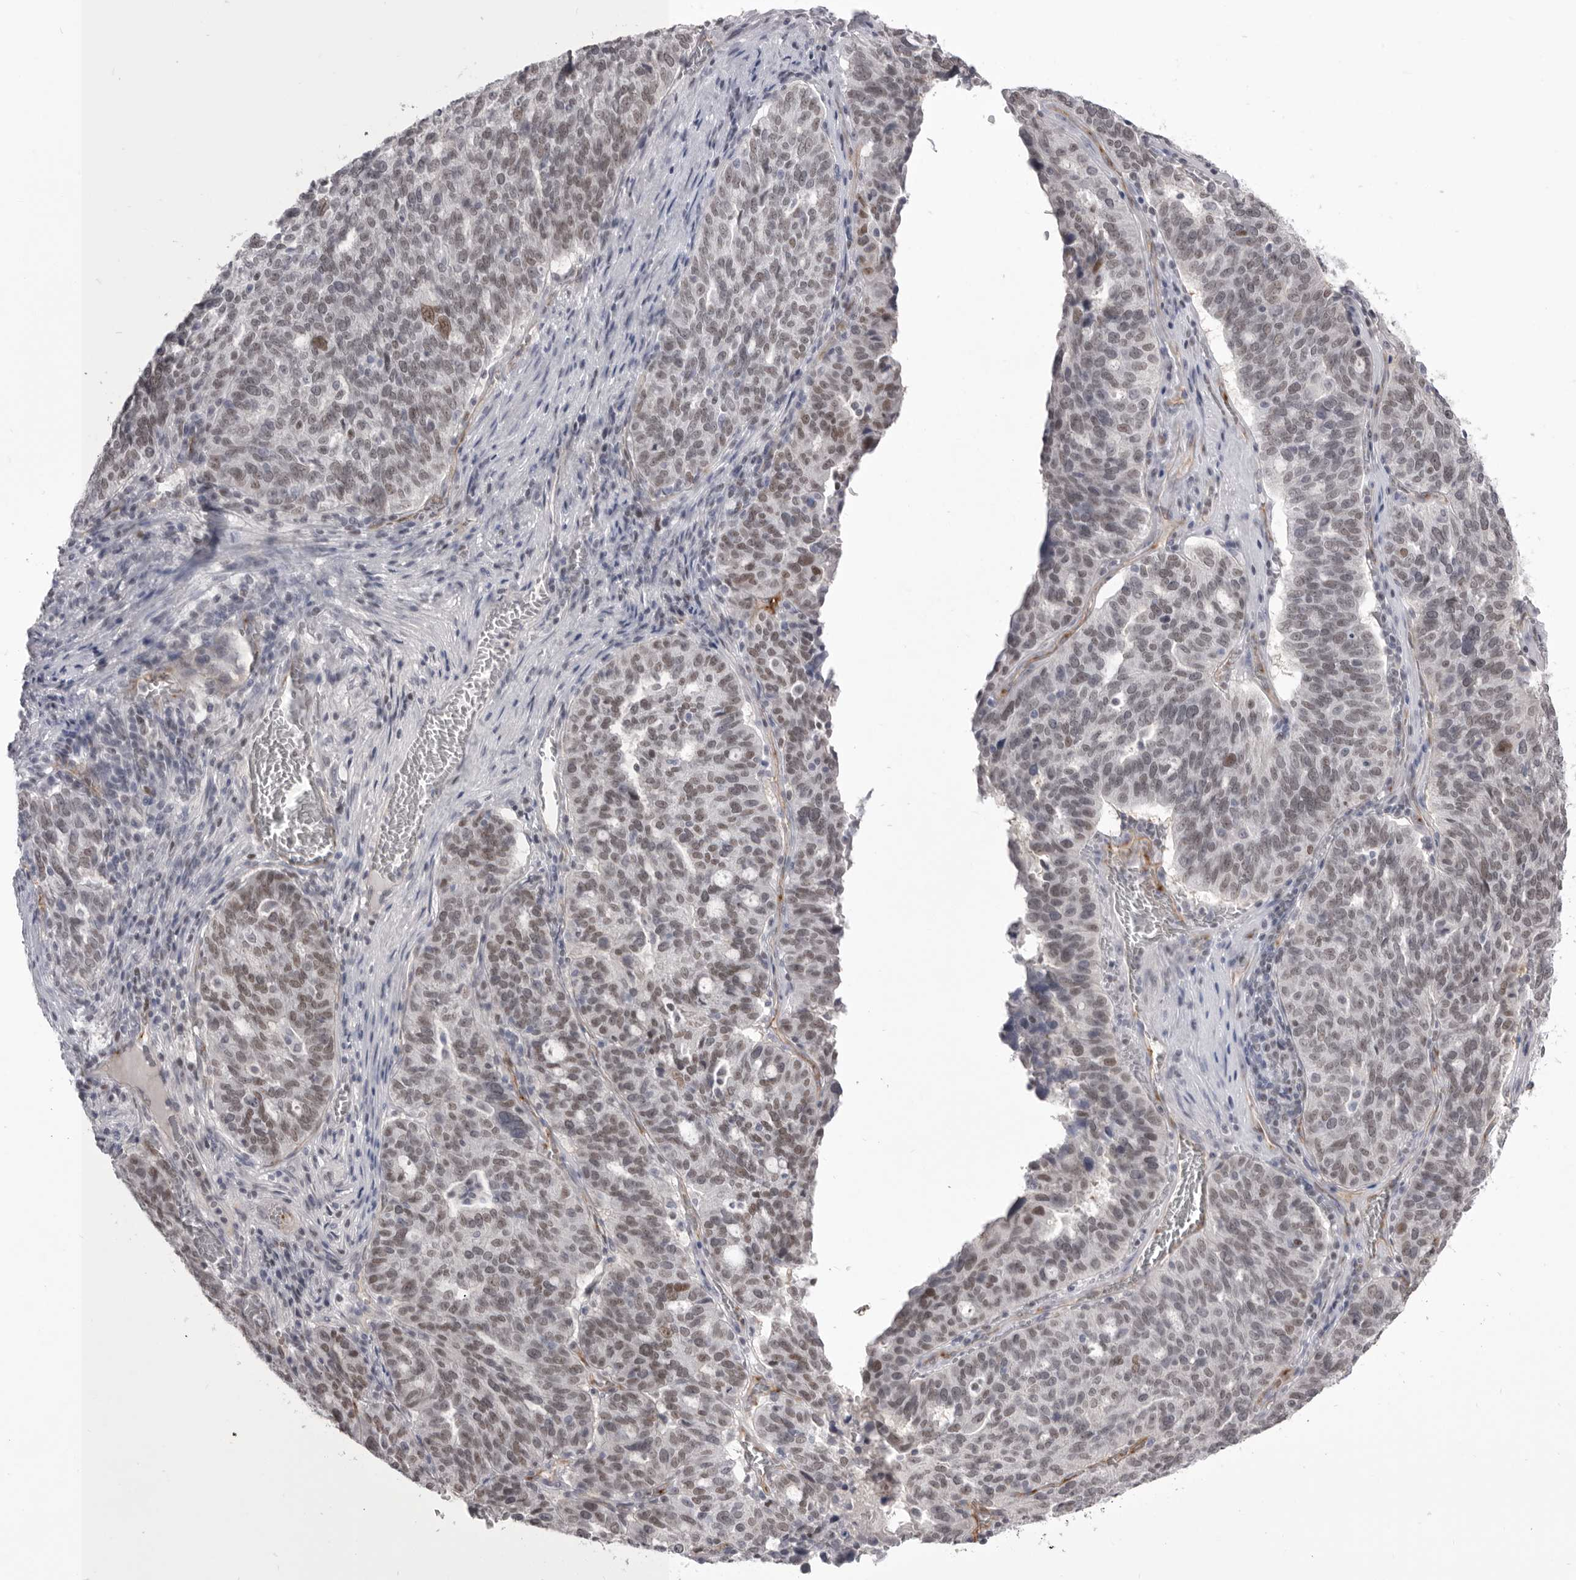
{"staining": {"intensity": "weak", "quantity": ">75%", "location": "nuclear"}, "tissue": "ovarian cancer", "cell_type": "Tumor cells", "image_type": "cancer", "snomed": [{"axis": "morphology", "description": "Cystadenocarcinoma, serous, NOS"}, {"axis": "topography", "description": "Ovary"}], "caption": "An image showing weak nuclear staining in approximately >75% of tumor cells in serous cystadenocarcinoma (ovarian), as visualized by brown immunohistochemical staining.", "gene": "ZBTB7B", "patient": {"sex": "female", "age": 59}}